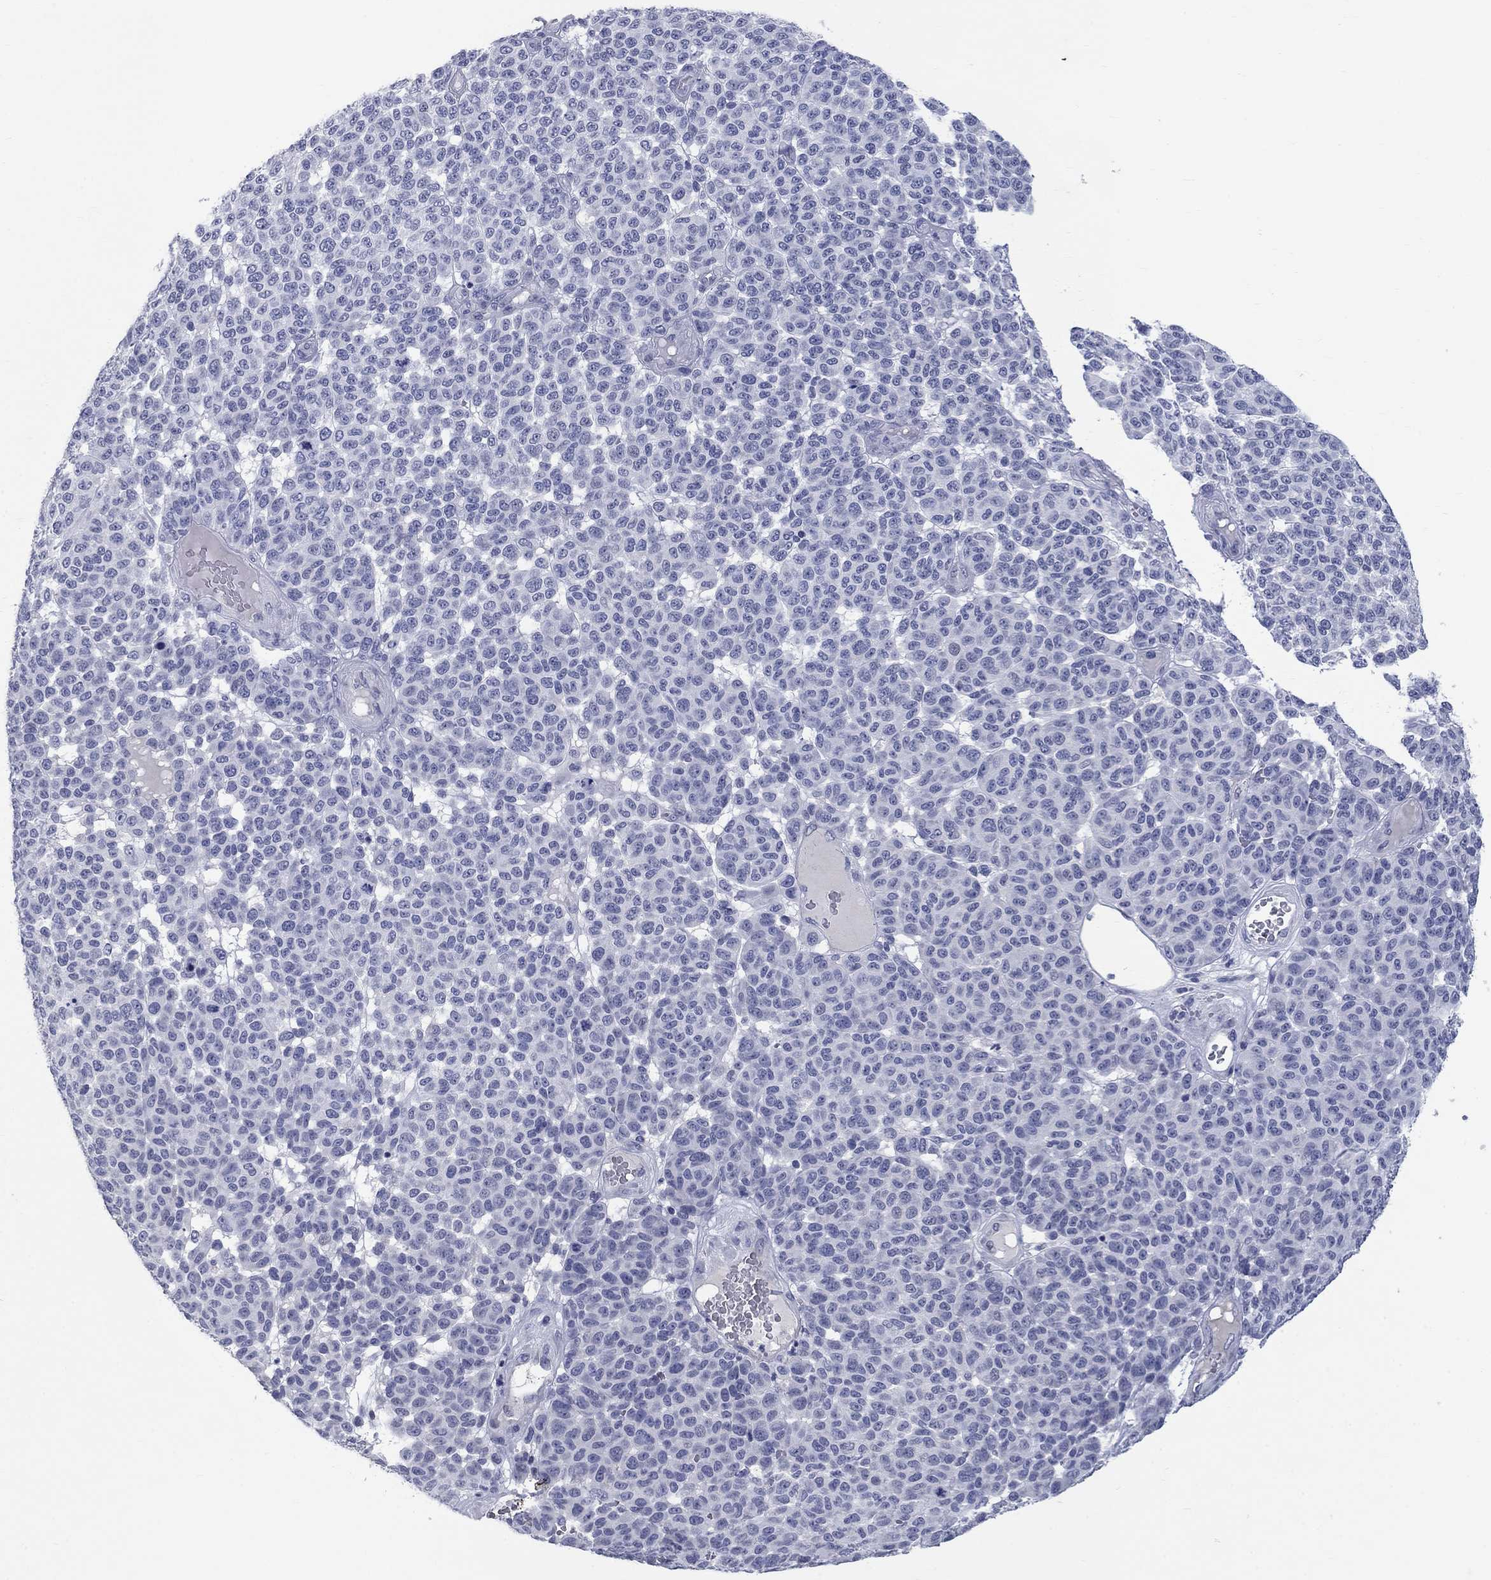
{"staining": {"intensity": "negative", "quantity": "none", "location": "none"}, "tissue": "melanoma", "cell_type": "Tumor cells", "image_type": "cancer", "snomed": [{"axis": "morphology", "description": "Malignant melanoma, NOS"}, {"axis": "topography", "description": "Skin"}], "caption": "Immunohistochemistry micrograph of human melanoma stained for a protein (brown), which exhibits no positivity in tumor cells.", "gene": "ELAVL4", "patient": {"sex": "male", "age": 59}}